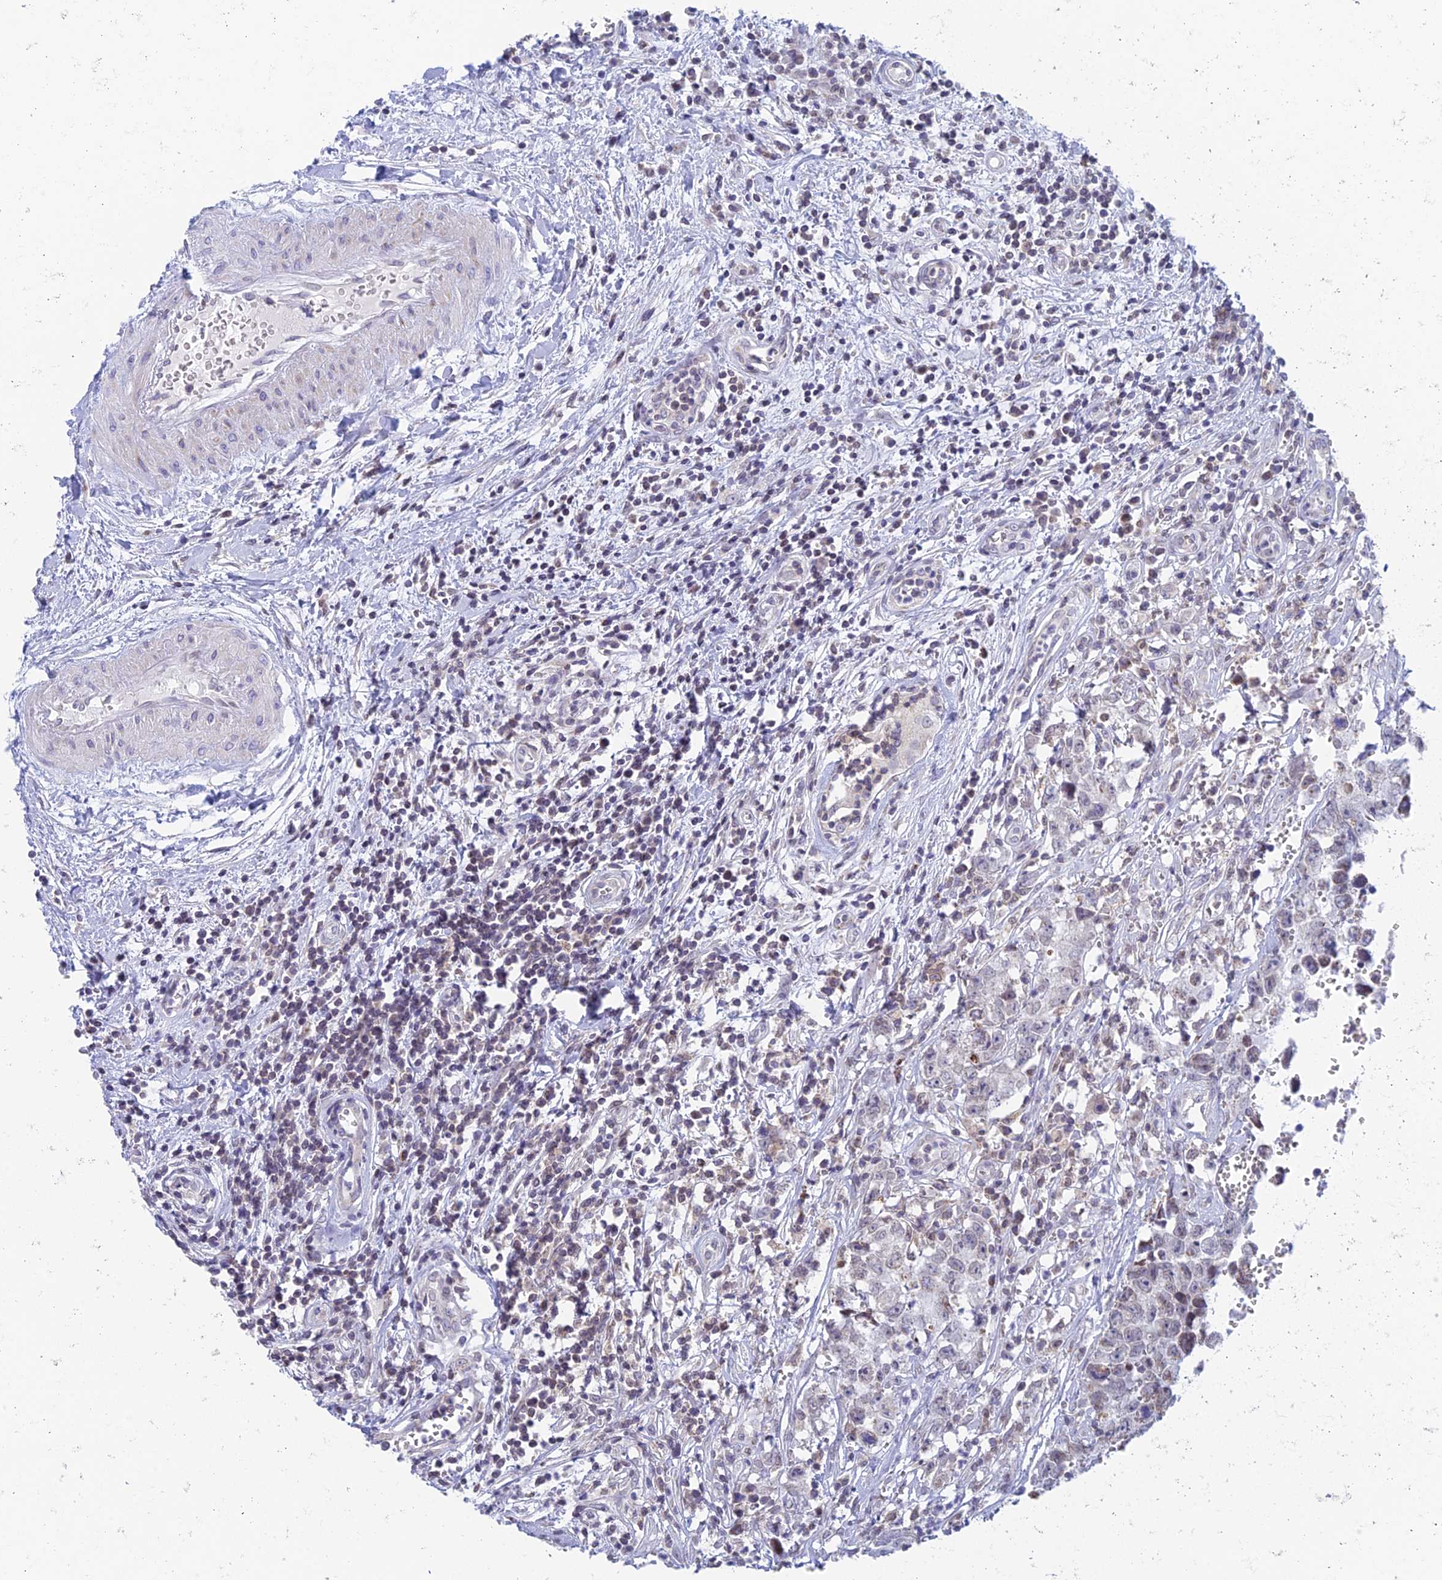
{"staining": {"intensity": "negative", "quantity": "none", "location": "none"}, "tissue": "testis cancer", "cell_type": "Tumor cells", "image_type": "cancer", "snomed": [{"axis": "morphology", "description": "Seminoma, NOS"}, {"axis": "morphology", "description": "Carcinoma, Embryonal, NOS"}, {"axis": "topography", "description": "Testis"}], "caption": "DAB (3,3'-diaminobenzidine) immunohistochemical staining of human testis embryonal carcinoma demonstrates no significant positivity in tumor cells.", "gene": "REXO5", "patient": {"sex": "male", "age": 29}}